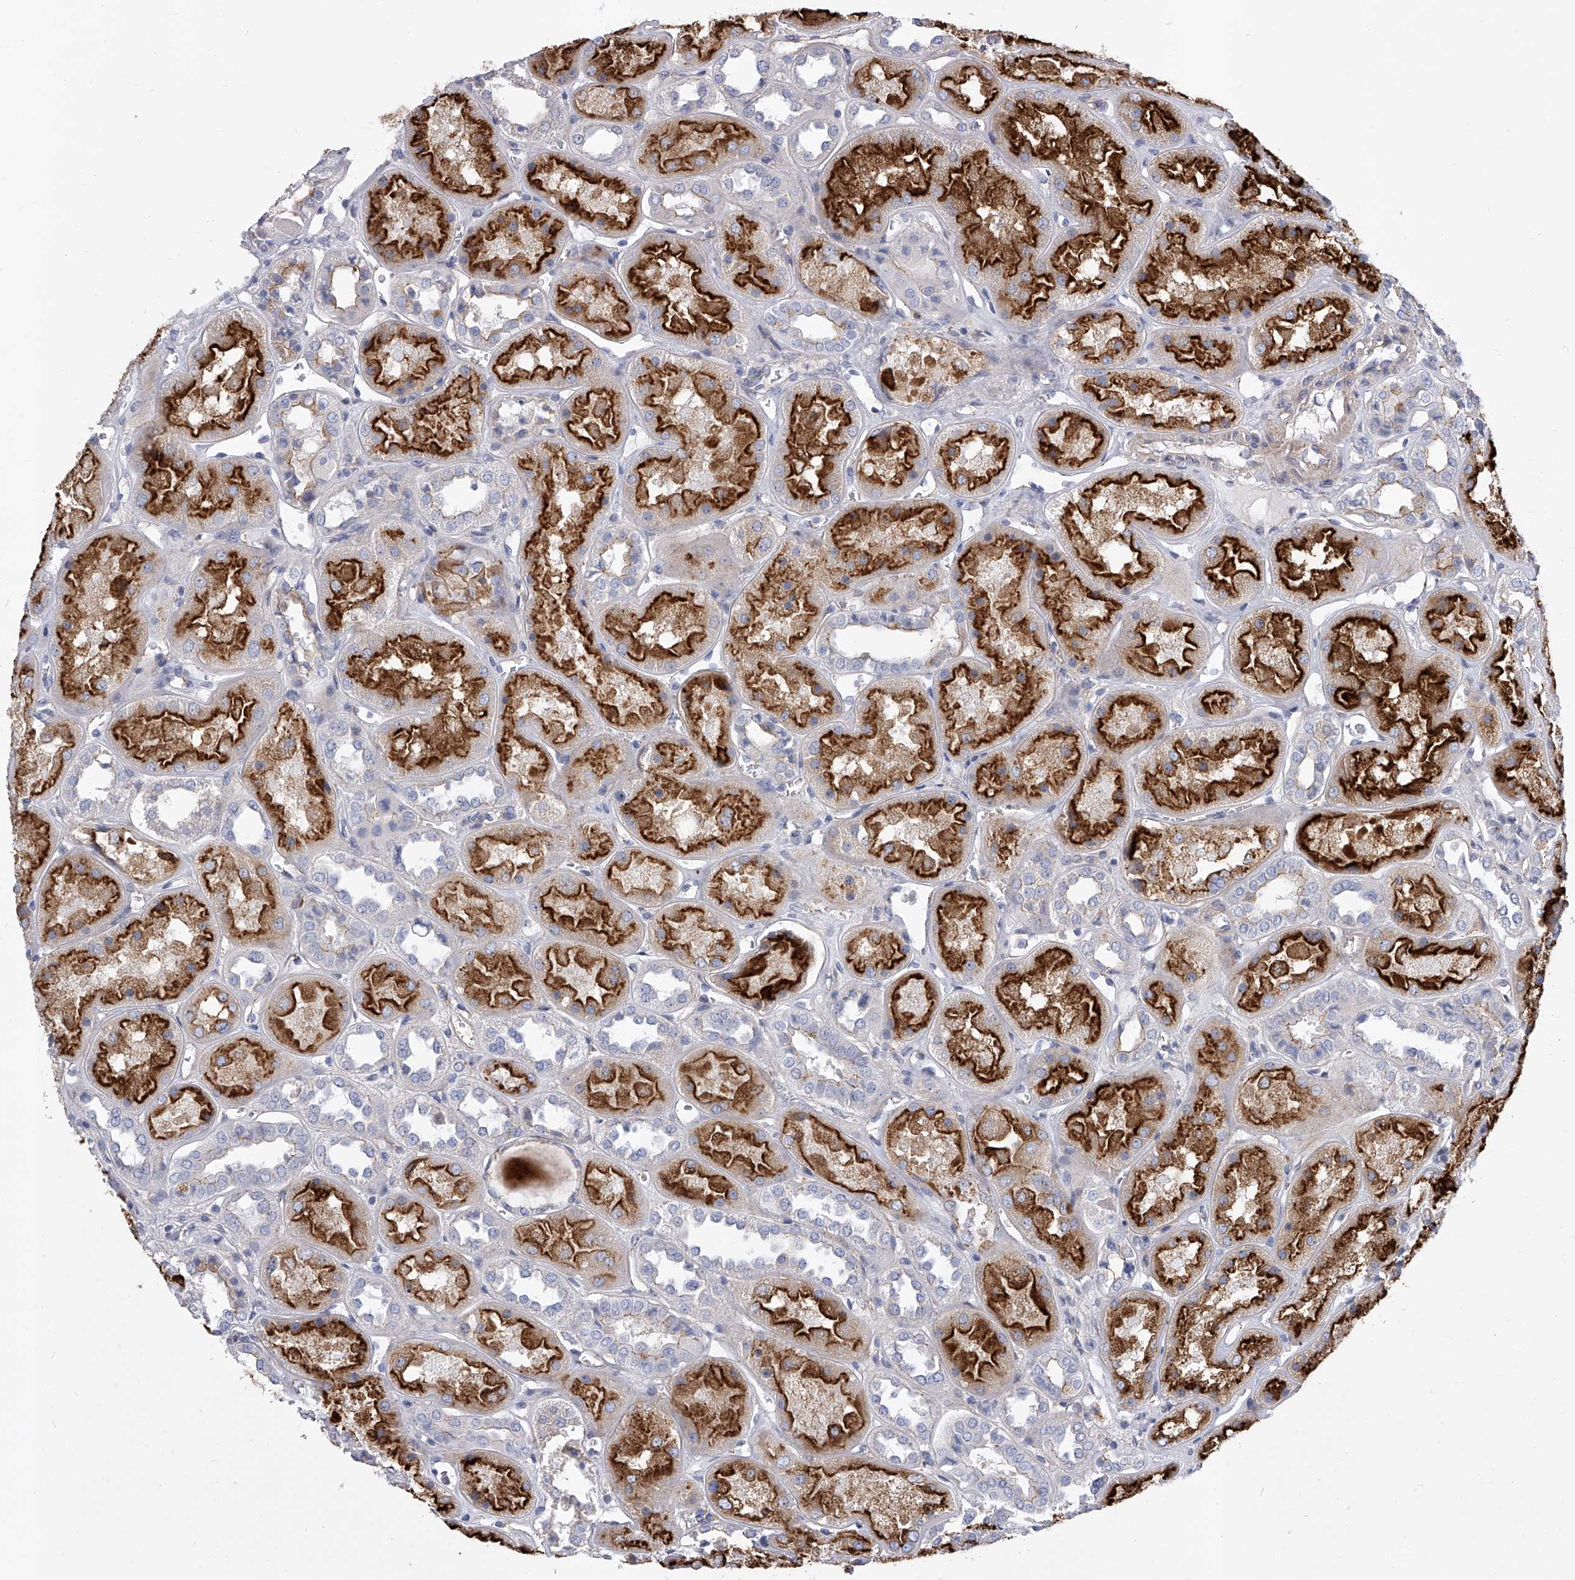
{"staining": {"intensity": "moderate", "quantity": ">75%", "location": "cytoplasmic/membranous"}, "tissue": "kidney", "cell_type": "Cells in glomeruli", "image_type": "normal", "snomed": [{"axis": "morphology", "description": "Normal tissue, NOS"}, {"axis": "topography", "description": "Kidney"}], "caption": "Immunohistochemistry (IHC) histopathology image of benign kidney stained for a protein (brown), which reveals medium levels of moderate cytoplasmic/membranous staining in approximately >75% of cells in glomeruli.", "gene": "ENSG00000250424", "patient": {"sex": "male", "age": 70}}